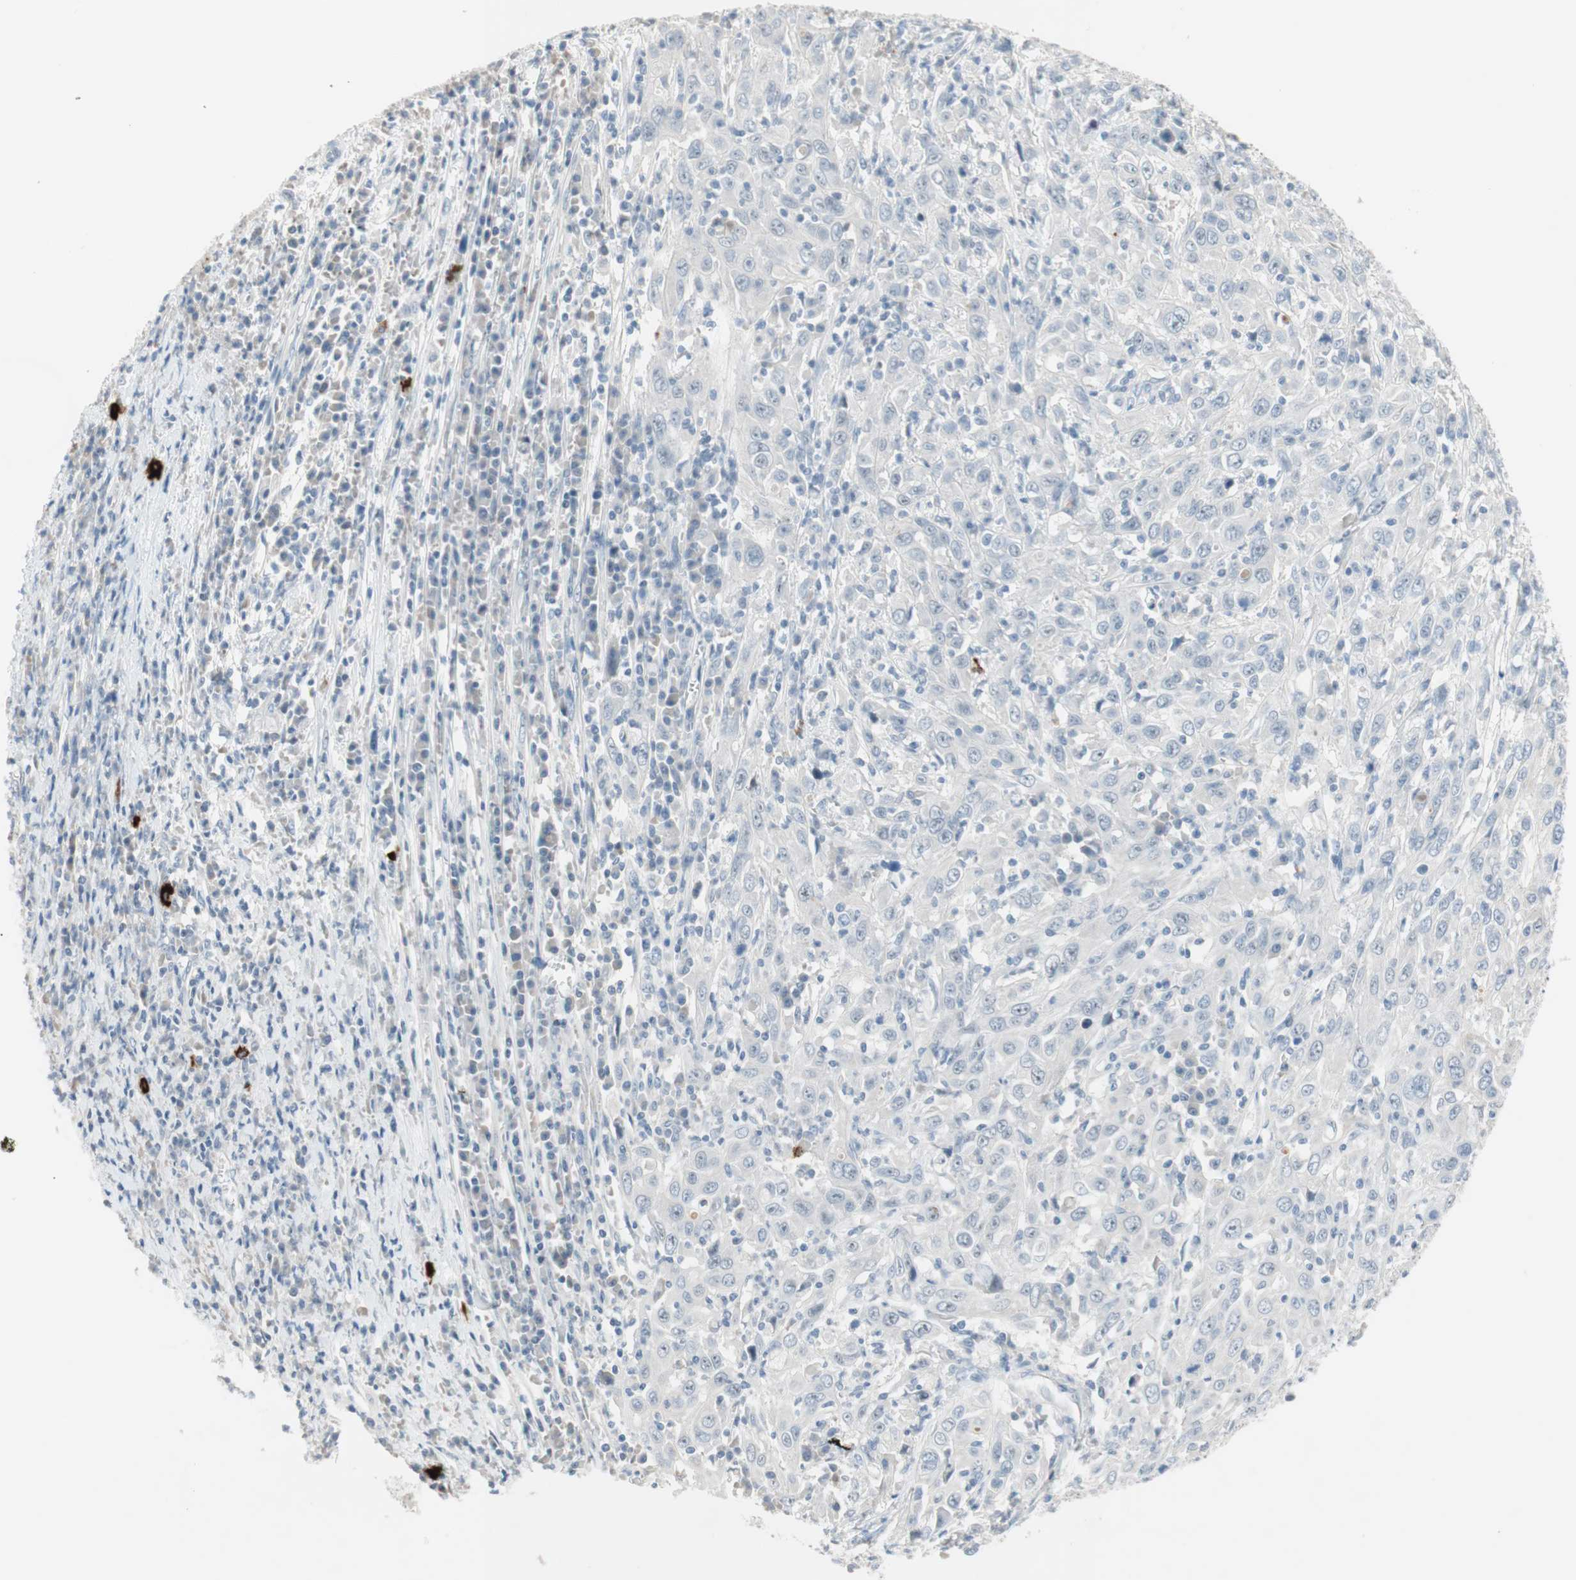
{"staining": {"intensity": "negative", "quantity": "none", "location": "none"}, "tissue": "cervical cancer", "cell_type": "Tumor cells", "image_type": "cancer", "snomed": [{"axis": "morphology", "description": "Squamous cell carcinoma, NOS"}, {"axis": "topography", "description": "Cervix"}], "caption": "IHC of cervical cancer (squamous cell carcinoma) exhibits no expression in tumor cells.", "gene": "PDZK1", "patient": {"sex": "female", "age": 46}}